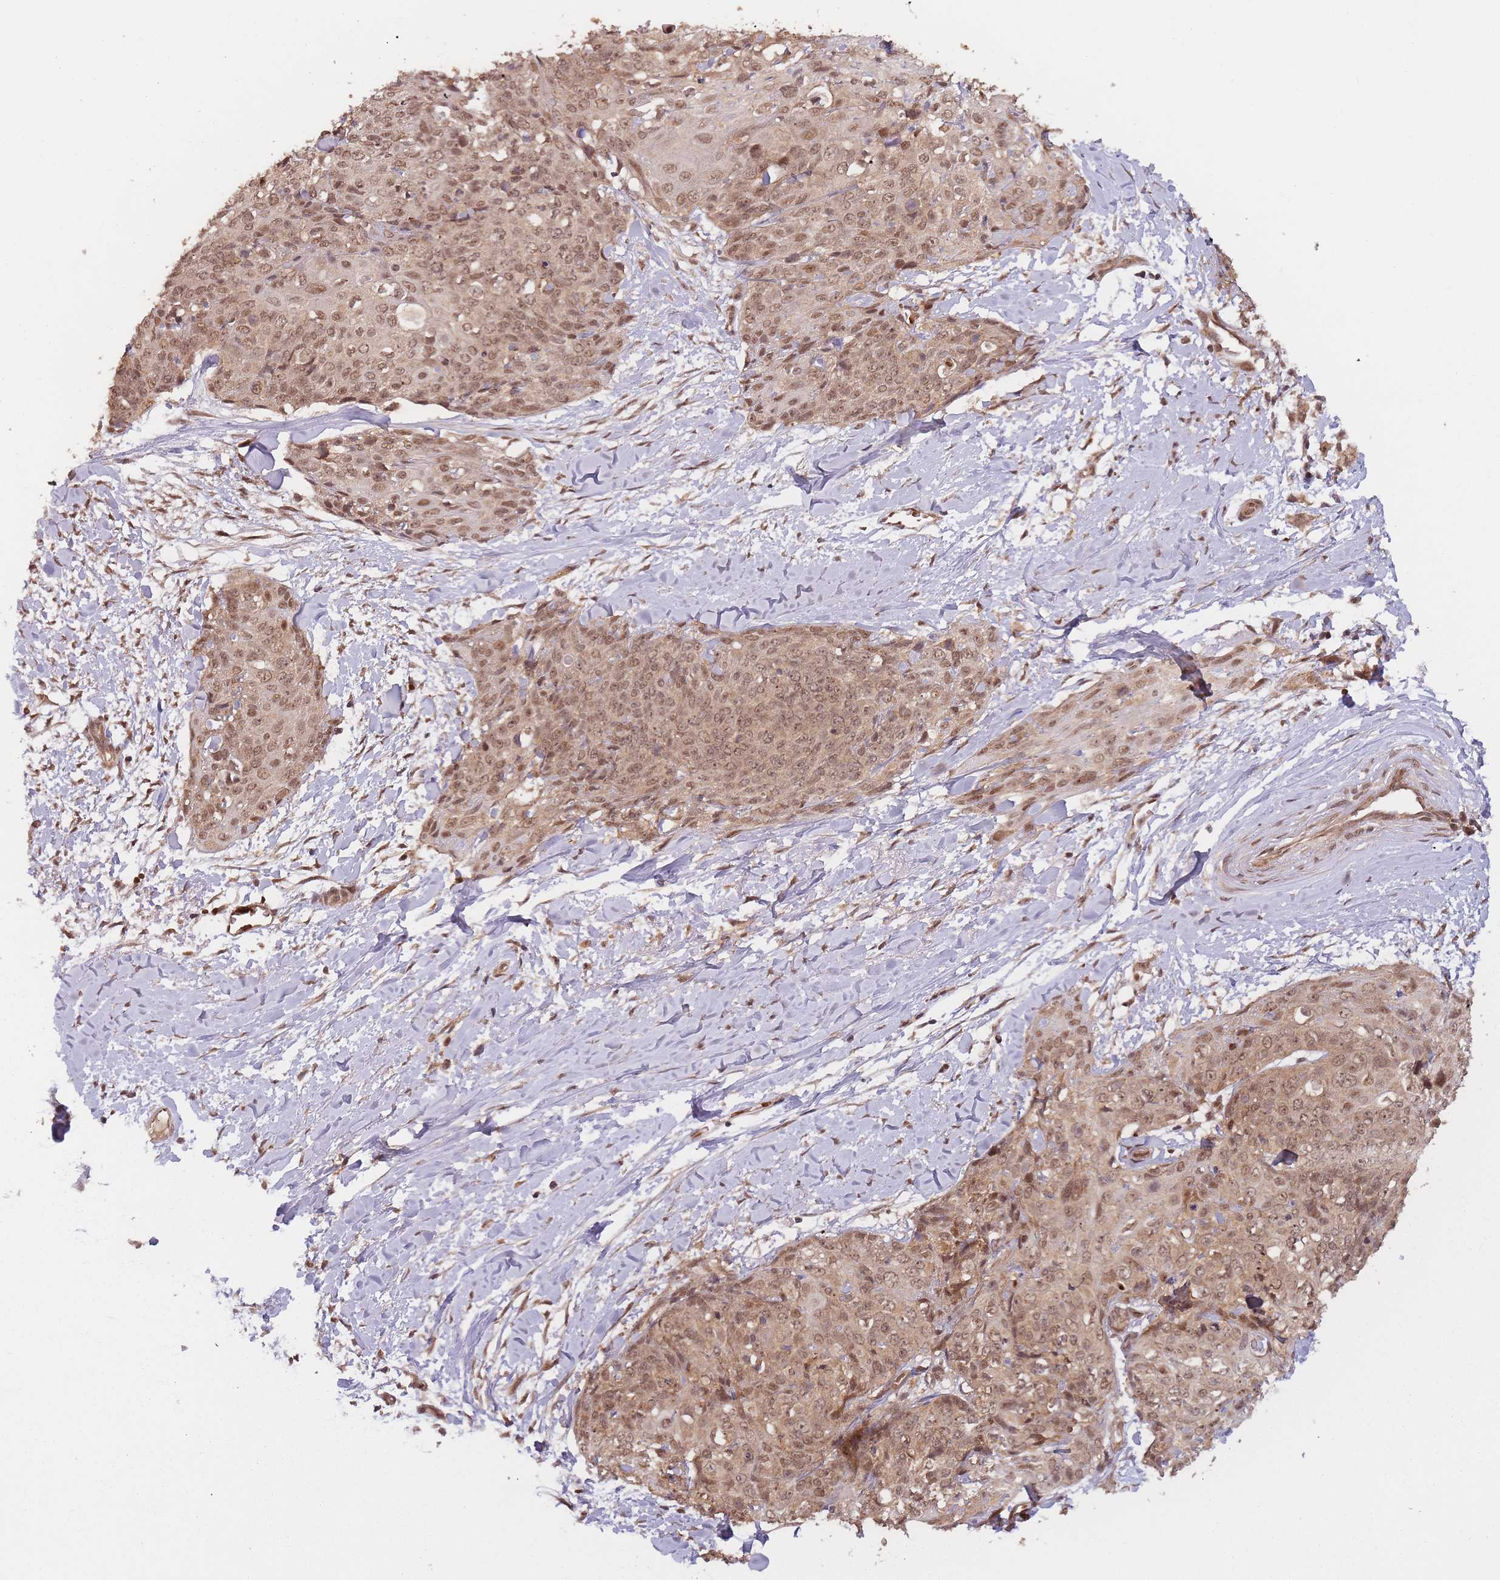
{"staining": {"intensity": "moderate", "quantity": ">75%", "location": "cytoplasmic/membranous,nuclear"}, "tissue": "skin cancer", "cell_type": "Tumor cells", "image_type": "cancer", "snomed": [{"axis": "morphology", "description": "Squamous cell carcinoma, NOS"}, {"axis": "topography", "description": "Skin"}, {"axis": "topography", "description": "Vulva"}], "caption": "Brown immunohistochemical staining in skin squamous cell carcinoma displays moderate cytoplasmic/membranous and nuclear expression in about >75% of tumor cells.", "gene": "ZNF497", "patient": {"sex": "female", "age": 85}}